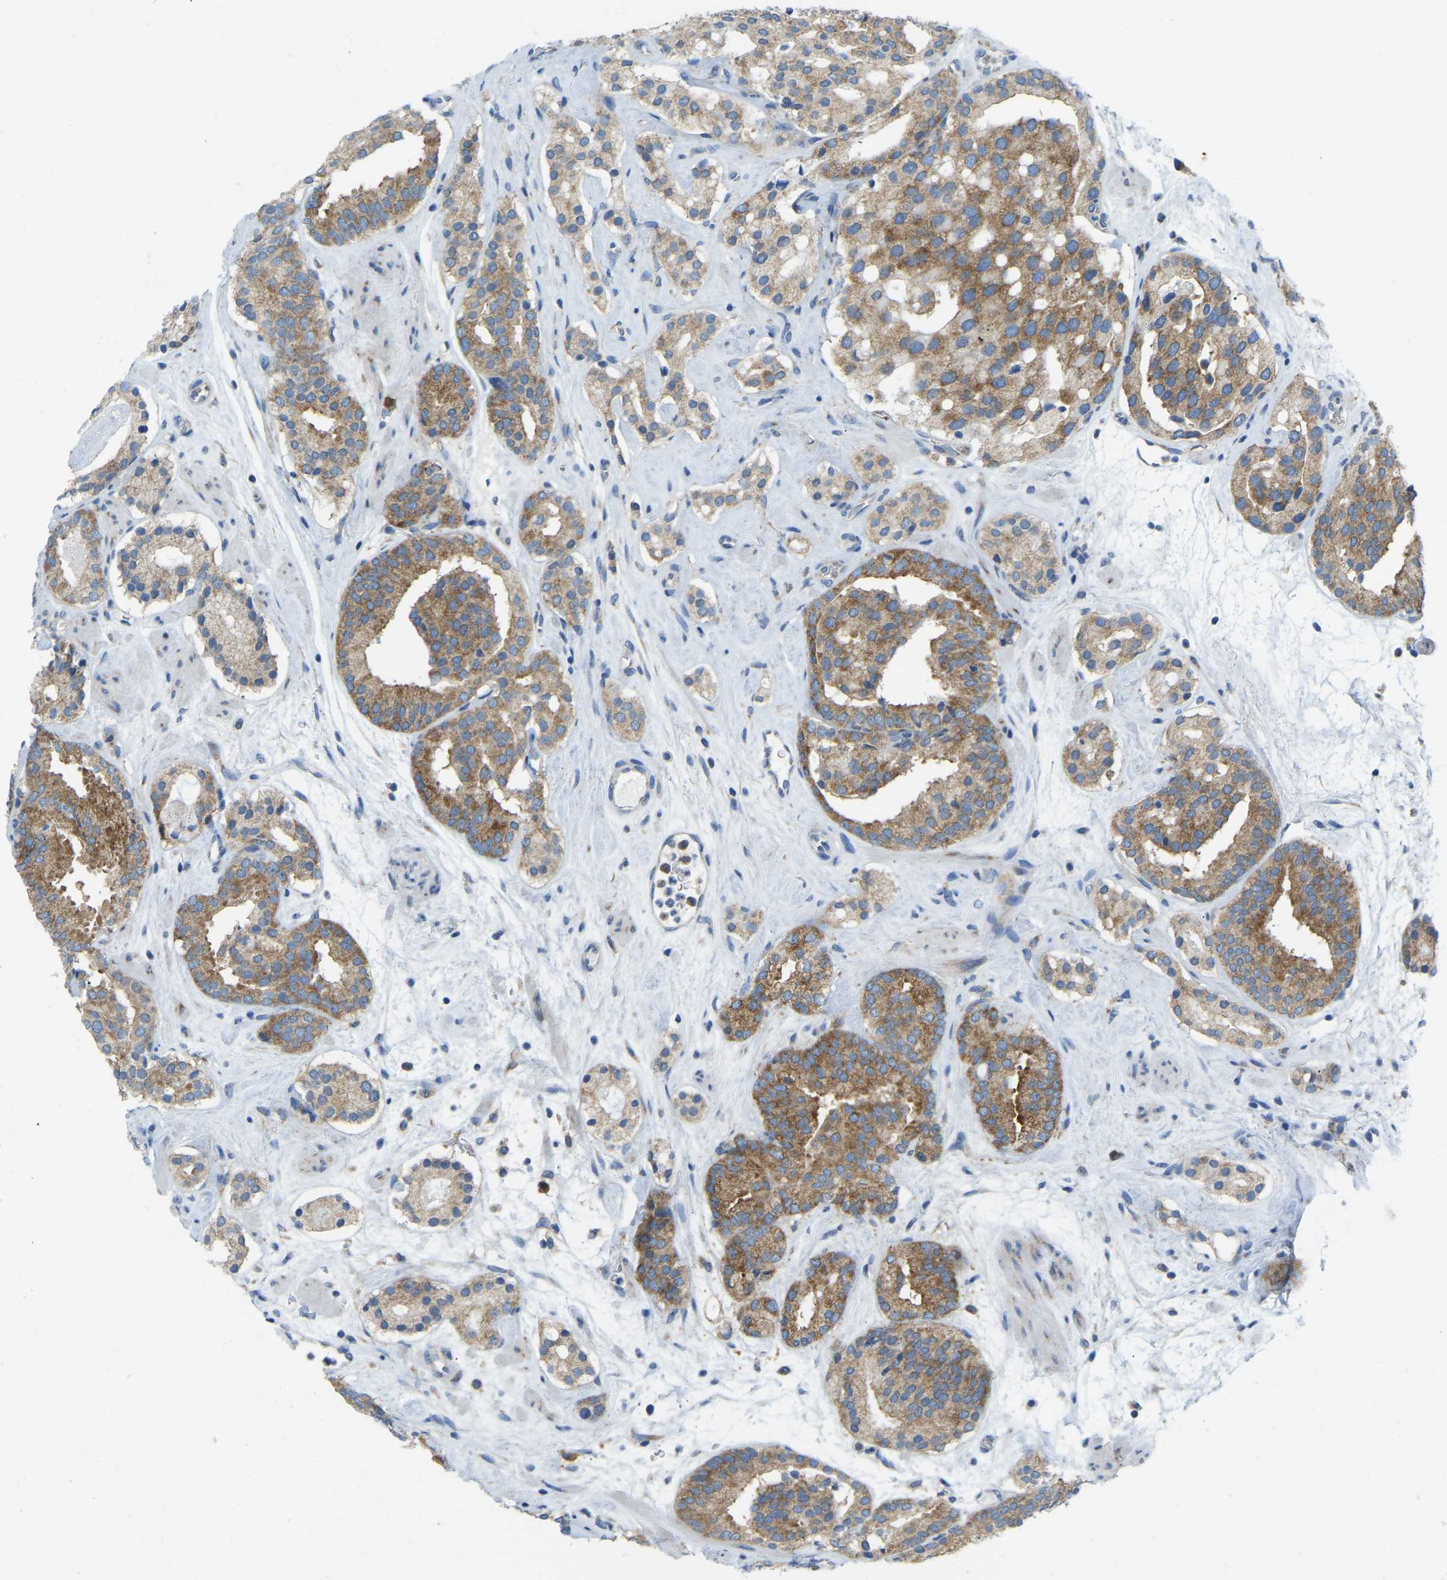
{"staining": {"intensity": "moderate", "quantity": ">75%", "location": "cytoplasmic/membranous"}, "tissue": "prostate cancer", "cell_type": "Tumor cells", "image_type": "cancer", "snomed": [{"axis": "morphology", "description": "Adenocarcinoma, Low grade"}, {"axis": "topography", "description": "Prostate"}], "caption": "Immunohistochemistry (IHC) of low-grade adenocarcinoma (prostate) demonstrates medium levels of moderate cytoplasmic/membranous staining in approximately >75% of tumor cells.", "gene": "SND1", "patient": {"sex": "male", "age": 69}}